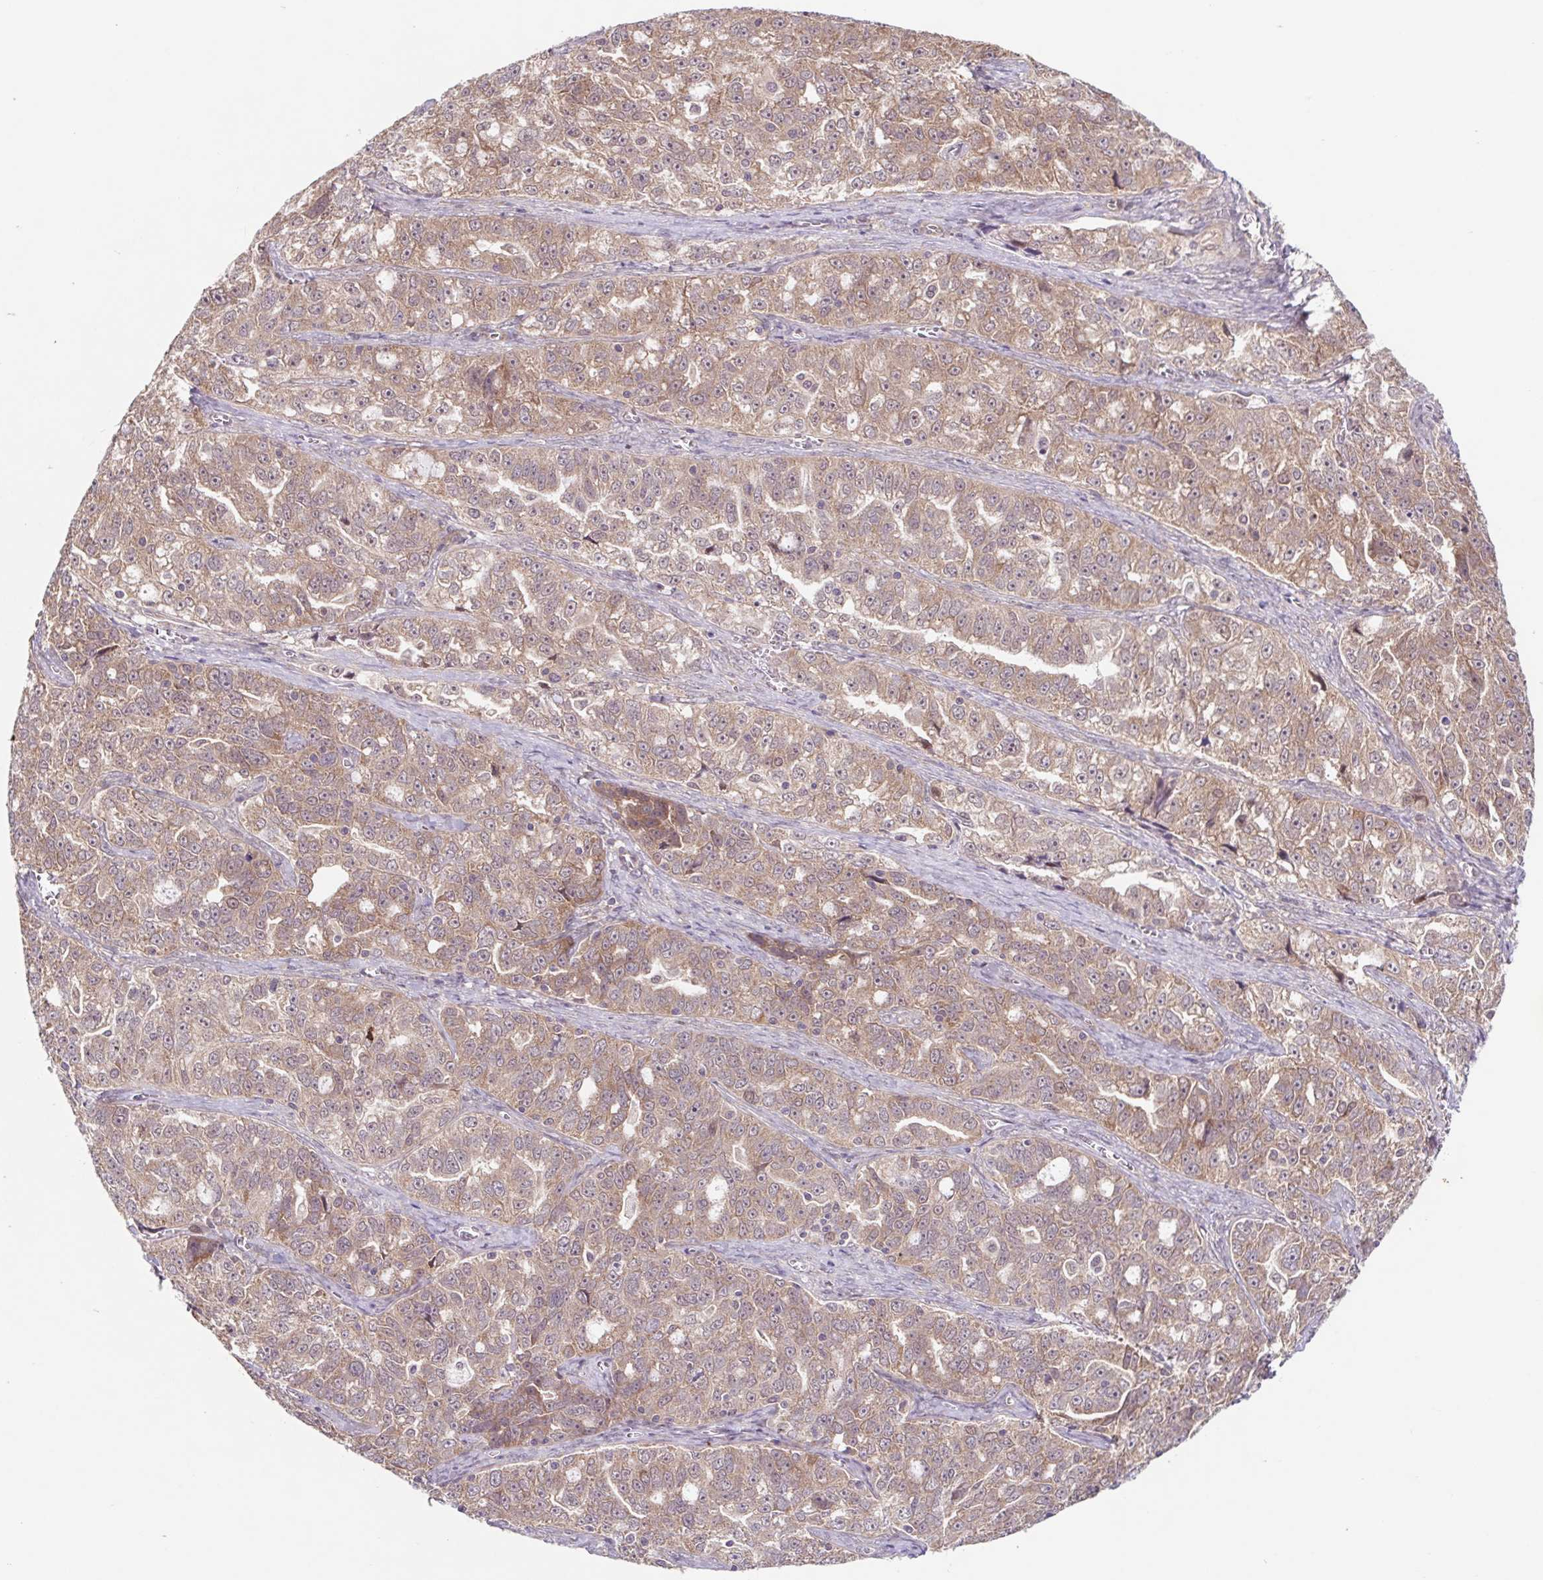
{"staining": {"intensity": "moderate", "quantity": ">75%", "location": "cytoplasmic/membranous,nuclear"}, "tissue": "ovarian cancer", "cell_type": "Tumor cells", "image_type": "cancer", "snomed": [{"axis": "morphology", "description": "Cystadenocarcinoma, serous, NOS"}, {"axis": "topography", "description": "Ovary"}], "caption": "Tumor cells exhibit medium levels of moderate cytoplasmic/membranous and nuclear positivity in approximately >75% of cells in human serous cystadenocarcinoma (ovarian). Immunohistochemistry (ihc) stains the protein in brown and the nuclei are stained blue.", "gene": "HFE", "patient": {"sex": "female", "age": 51}}